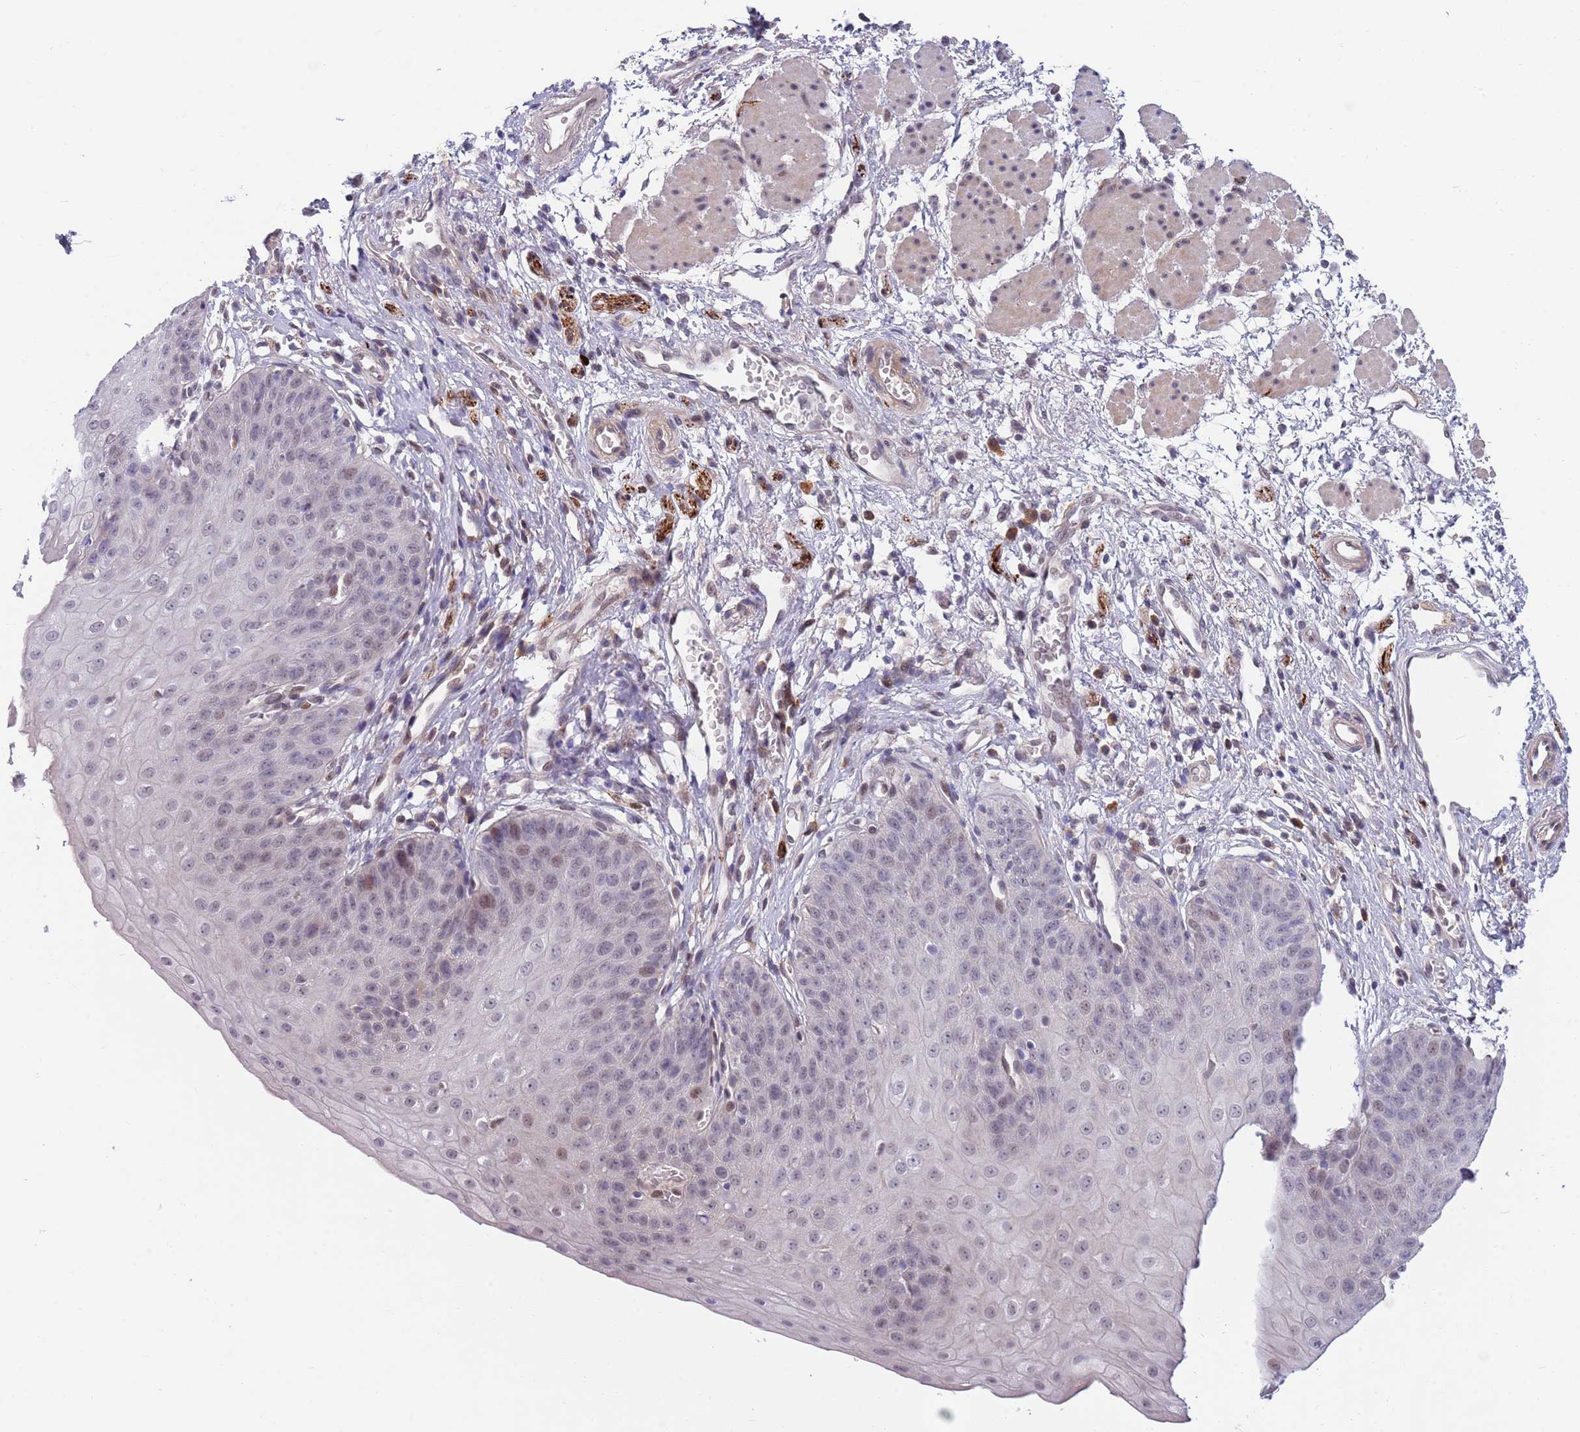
{"staining": {"intensity": "moderate", "quantity": "25%-75%", "location": "nuclear"}, "tissue": "esophagus", "cell_type": "Squamous epithelial cells", "image_type": "normal", "snomed": [{"axis": "morphology", "description": "Normal tissue, NOS"}, {"axis": "topography", "description": "Esophagus"}], "caption": "Benign esophagus demonstrates moderate nuclear staining in approximately 25%-75% of squamous epithelial cells, visualized by immunohistochemistry. (DAB = brown stain, brightfield microscopy at high magnification).", "gene": "NLRP6", "patient": {"sex": "male", "age": 71}}